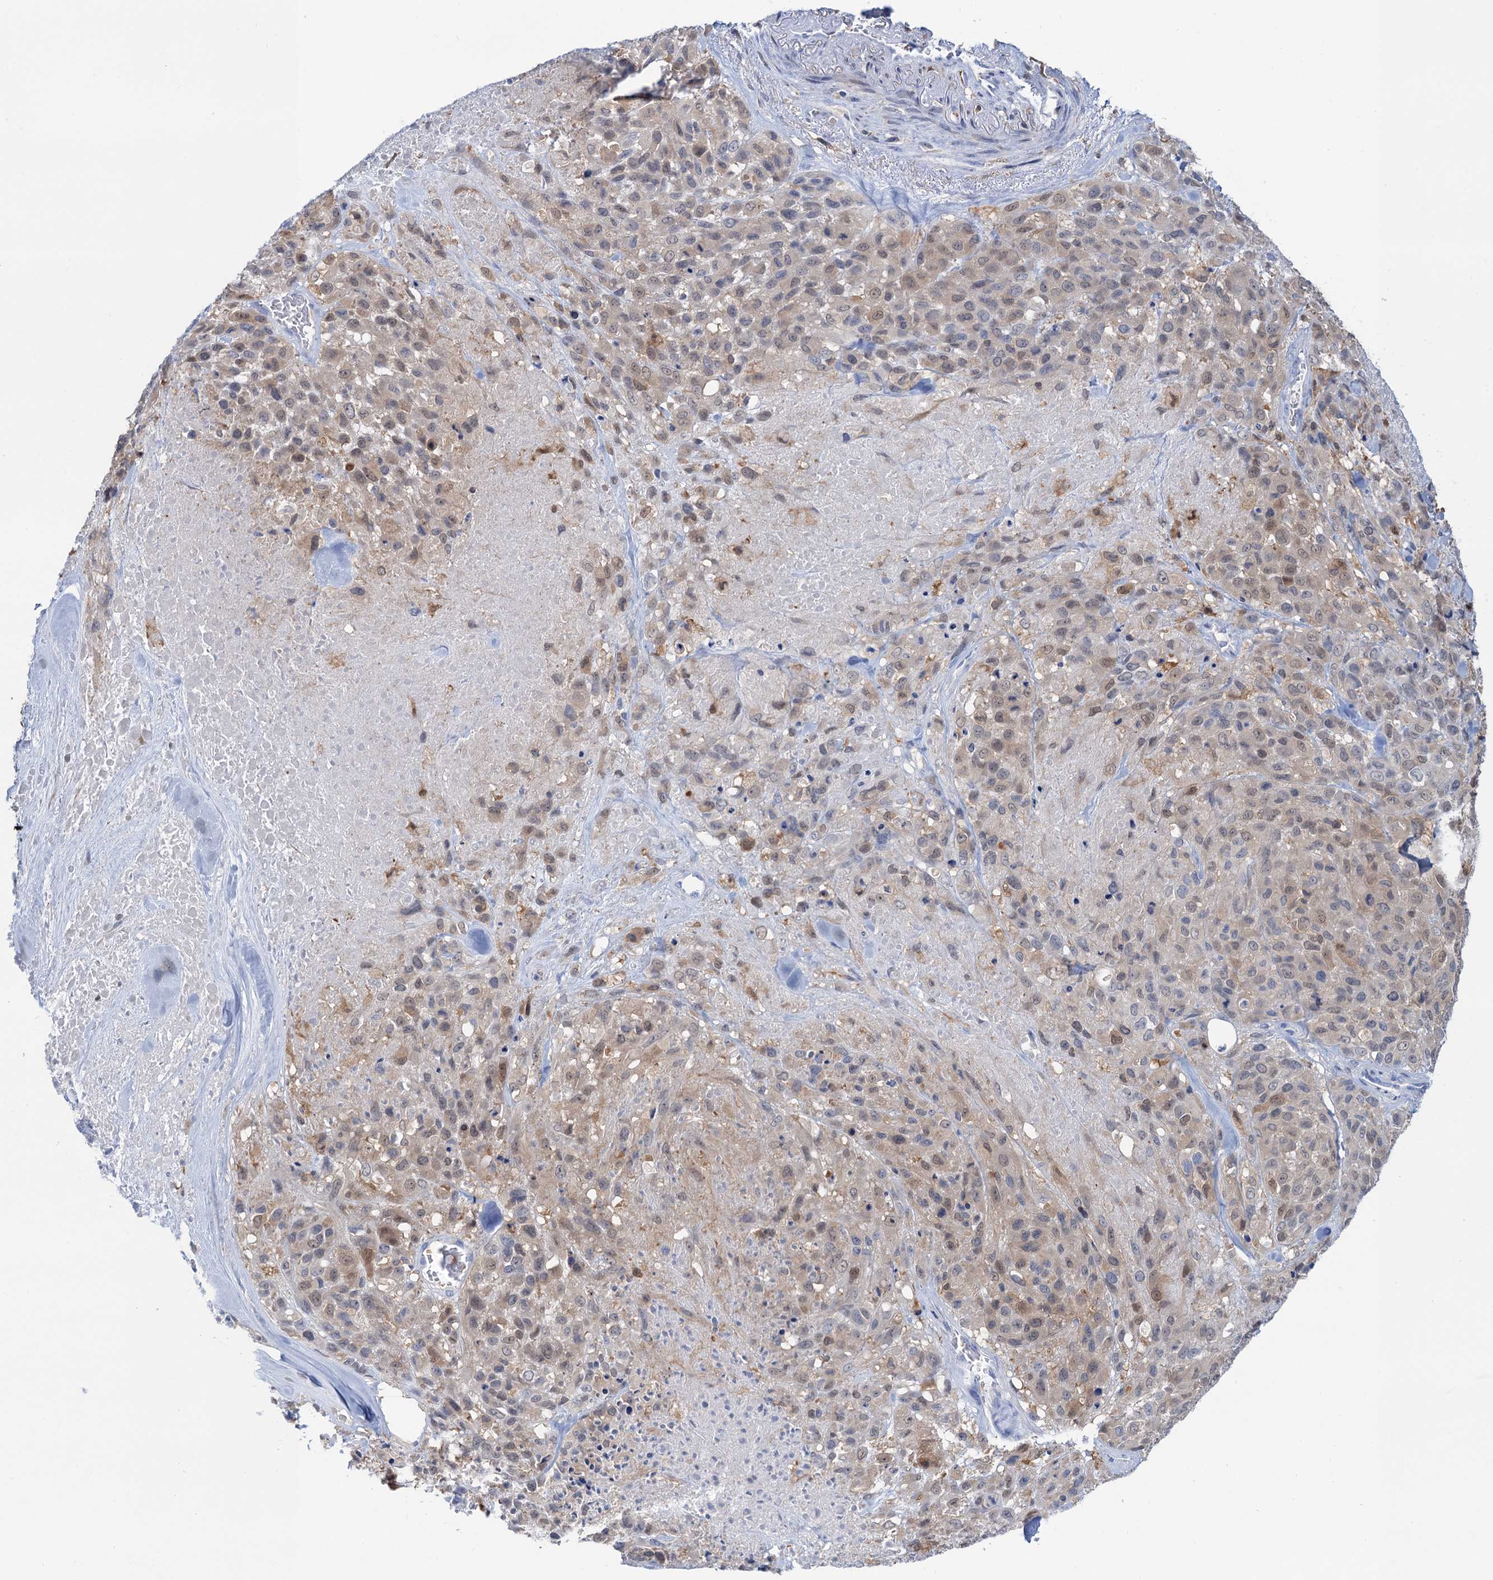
{"staining": {"intensity": "weak", "quantity": "25%-75%", "location": "cytoplasmic/membranous,nuclear"}, "tissue": "melanoma", "cell_type": "Tumor cells", "image_type": "cancer", "snomed": [{"axis": "morphology", "description": "Malignant melanoma, Metastatic site"}, {"axis": "topography", "description": "Skin"}], "caption": "Malignant melanoma (metastatic site) was stained to show a protein in brown. There is low levels of weak cytoplasmic/membranous and nuclear staining in about 25%-75% of tumor cells.", "gene": "FAH", "patient": {"sex": "female", "age": 81}}